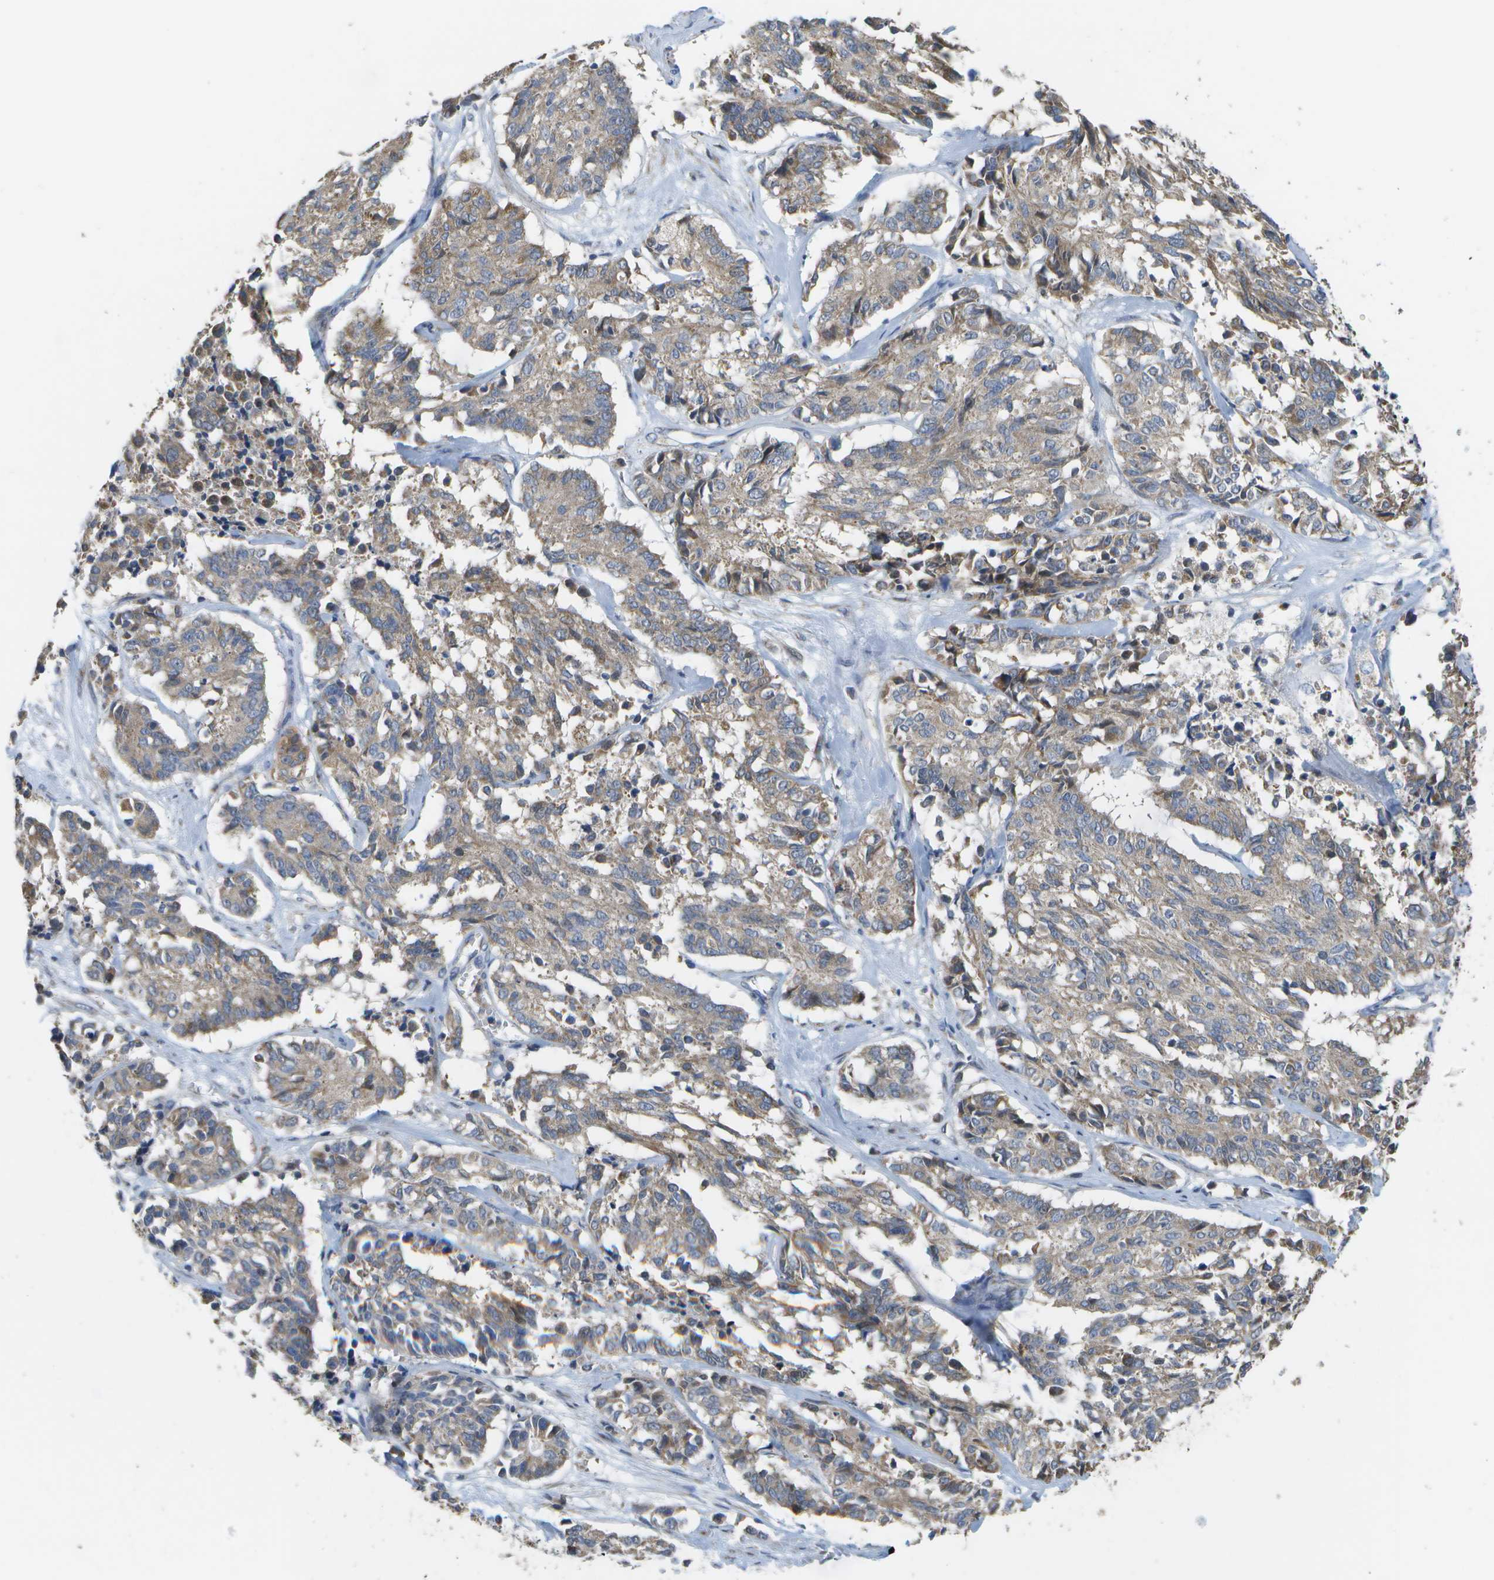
{"staining": {"intensity": "weak", "quantity": ">75%", "location": "cytoplasmic/membranous"}, "tissue": "cervical cancer", "cell_type": "Tumor cells", "image_type": "cancer", "snomed": [{"axis": "morphology", "description": "Squamous cell carcinoma, NOS"}, {"axis": "topography", "description": "Cervix"}], "caption": "Cervical squamous cell carcinoma tissue exhibits weak cytoplasmic/membranous positivity in approximately >75% of tumor cells Nuclei are stained in blue.", "gene": "HADHA", "patient": {"sex": "female", "age": 35}}